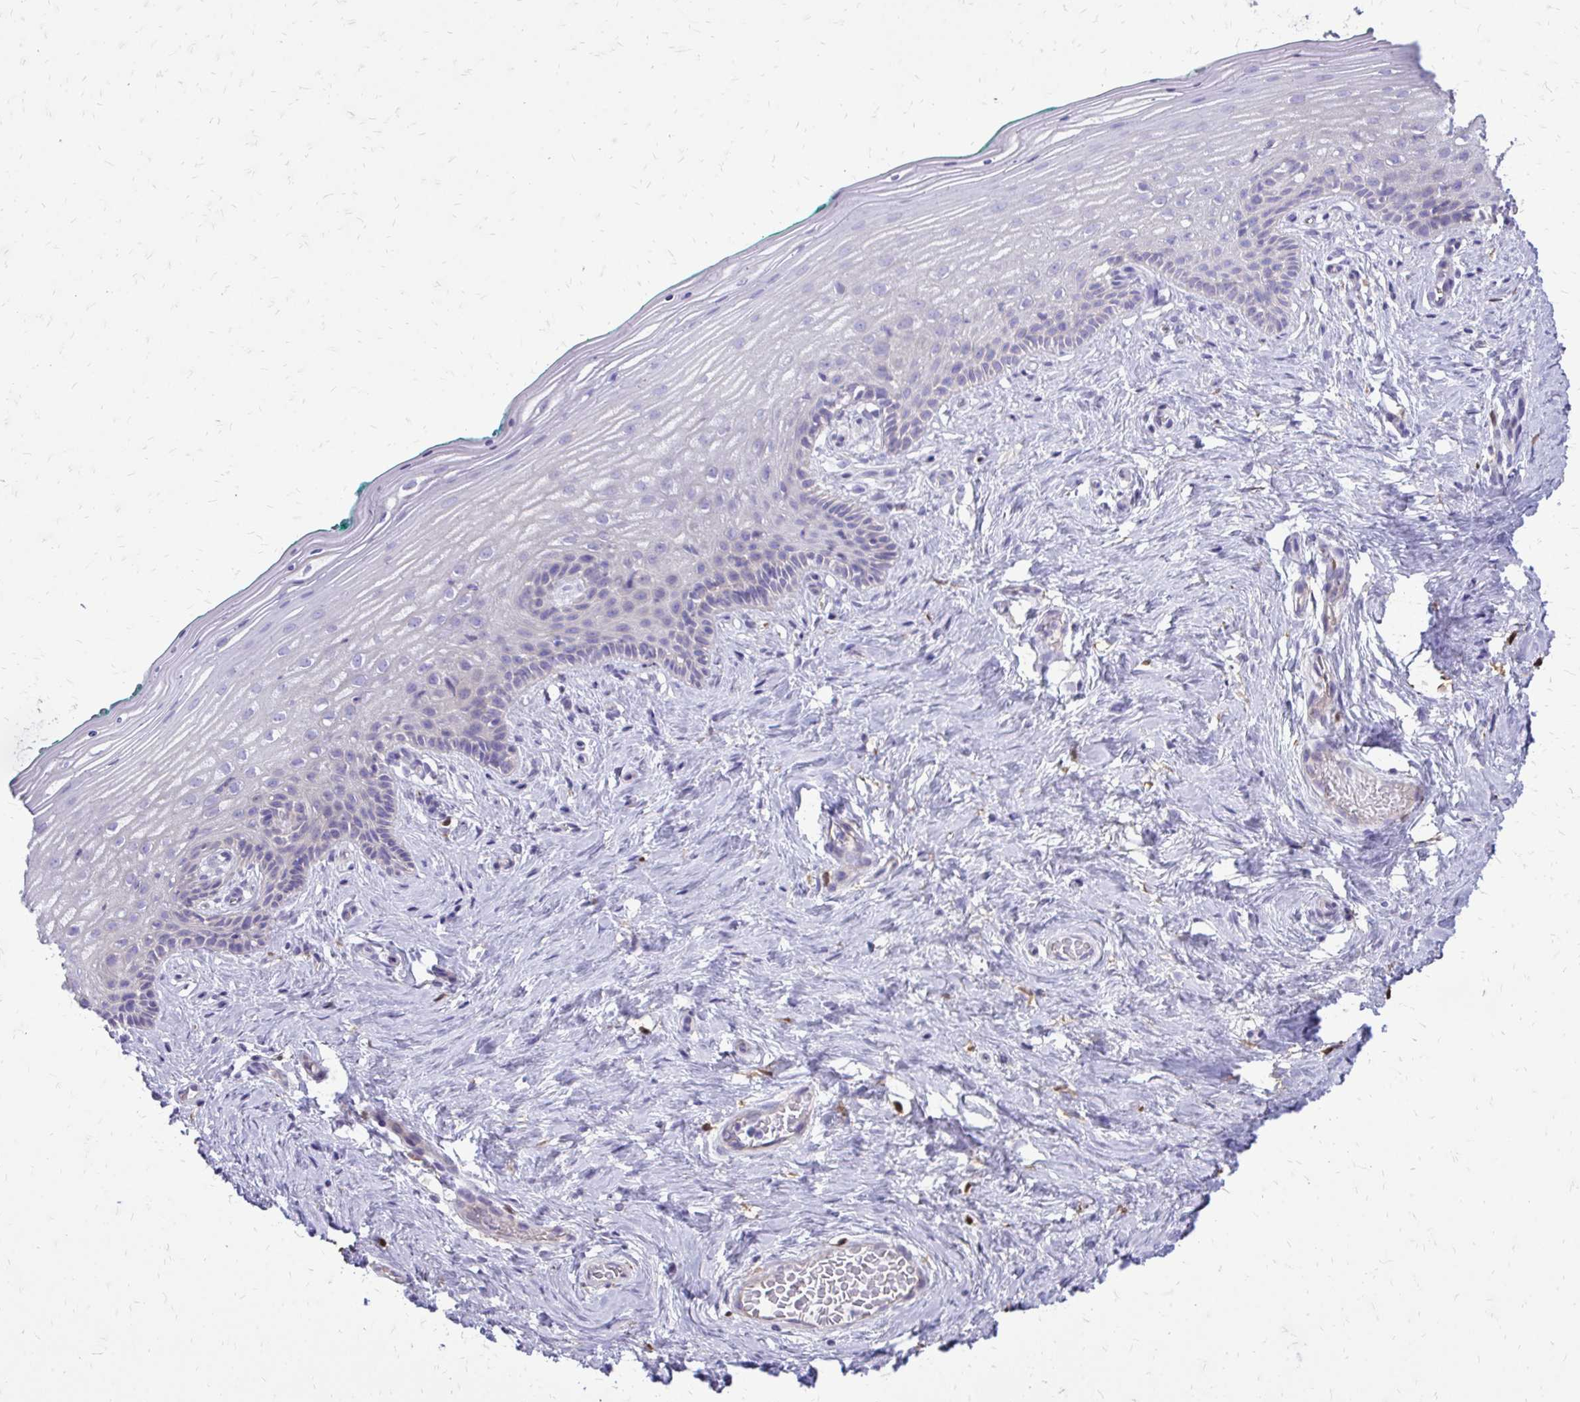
{"staining": {"intensity": "negative", "quantity": "none", "location": "none"}, "tissue": "vagina", "cell_type": "Squamous epithelial cells", "image_type": "normal", "snomed": [{"axis": "morphology", "description": "Normal tissue, NOS"}, {"axis": "topography", "description": "Vagina"}], "caption": "Photomicrograph shows no significant protein positivity in squamous epithelial cells of normal vagina.", "gene": "SIGLEC11", "patient": {"sex": "female", "age": 45}}